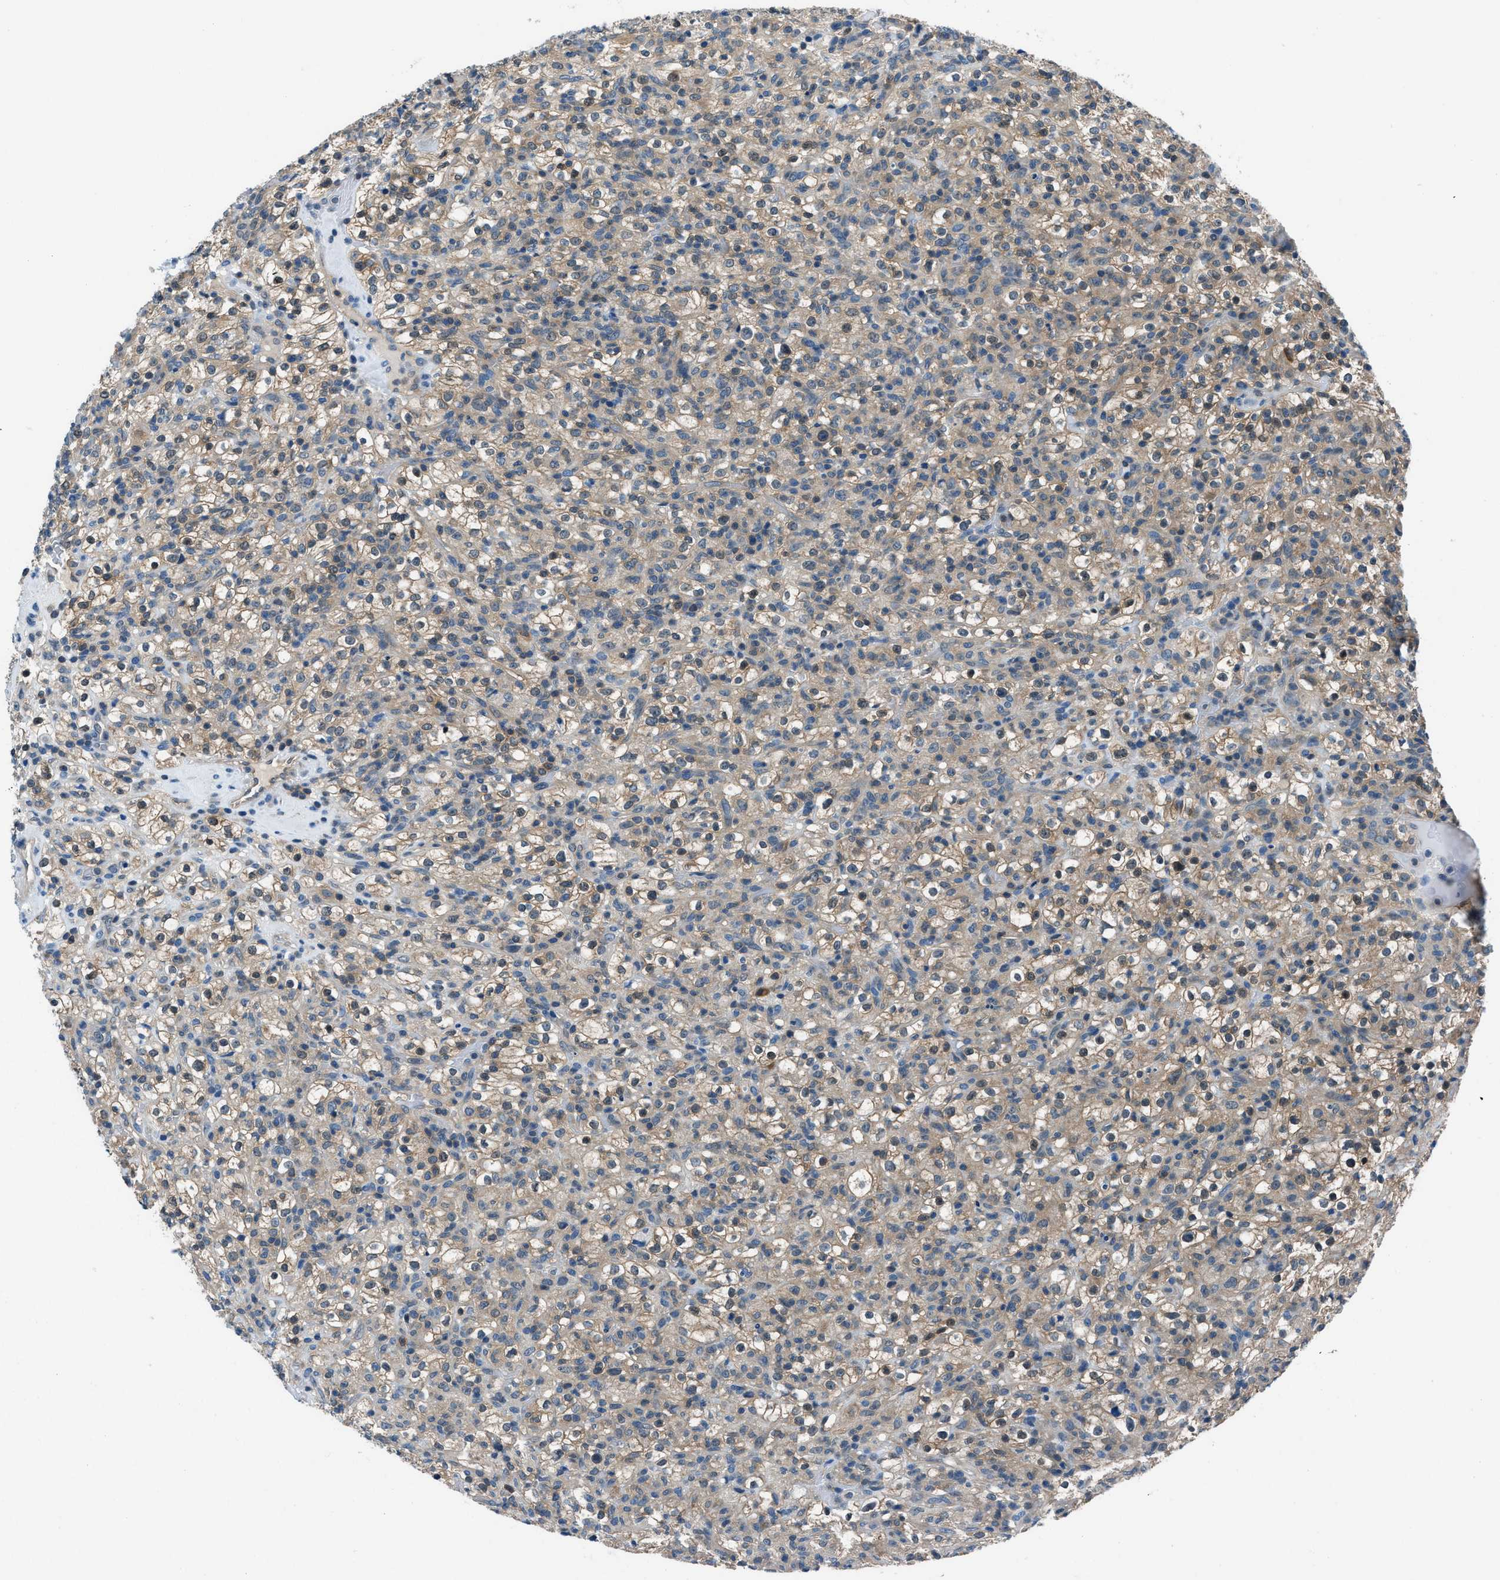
{"staining": {"intensity": "weak", "quantity": ">75%", "location": "cytoplasmic/membranous"}, "tissue": "renal cancer", "cell_type": "Tumor cells", "image_type": "cancer", "snomed": [{"axis": "morphology", "description": "Normal tissue, NOS"}, {"axis": "morphology", "description": "Adenocarcinoma, NOS"}, {"axis": "topography", "description": "Kidney"}], "caption": "An image of human renal cancer (adenocarcinoma) stained for a protein demonstrates weak cytoplasmic/membranous brown staining in tumor cells. (Brightfield microscopy of DAB IHC at high magnification).", "gene": "ACP1", "patient": {"sex": "female", "age": 72}}